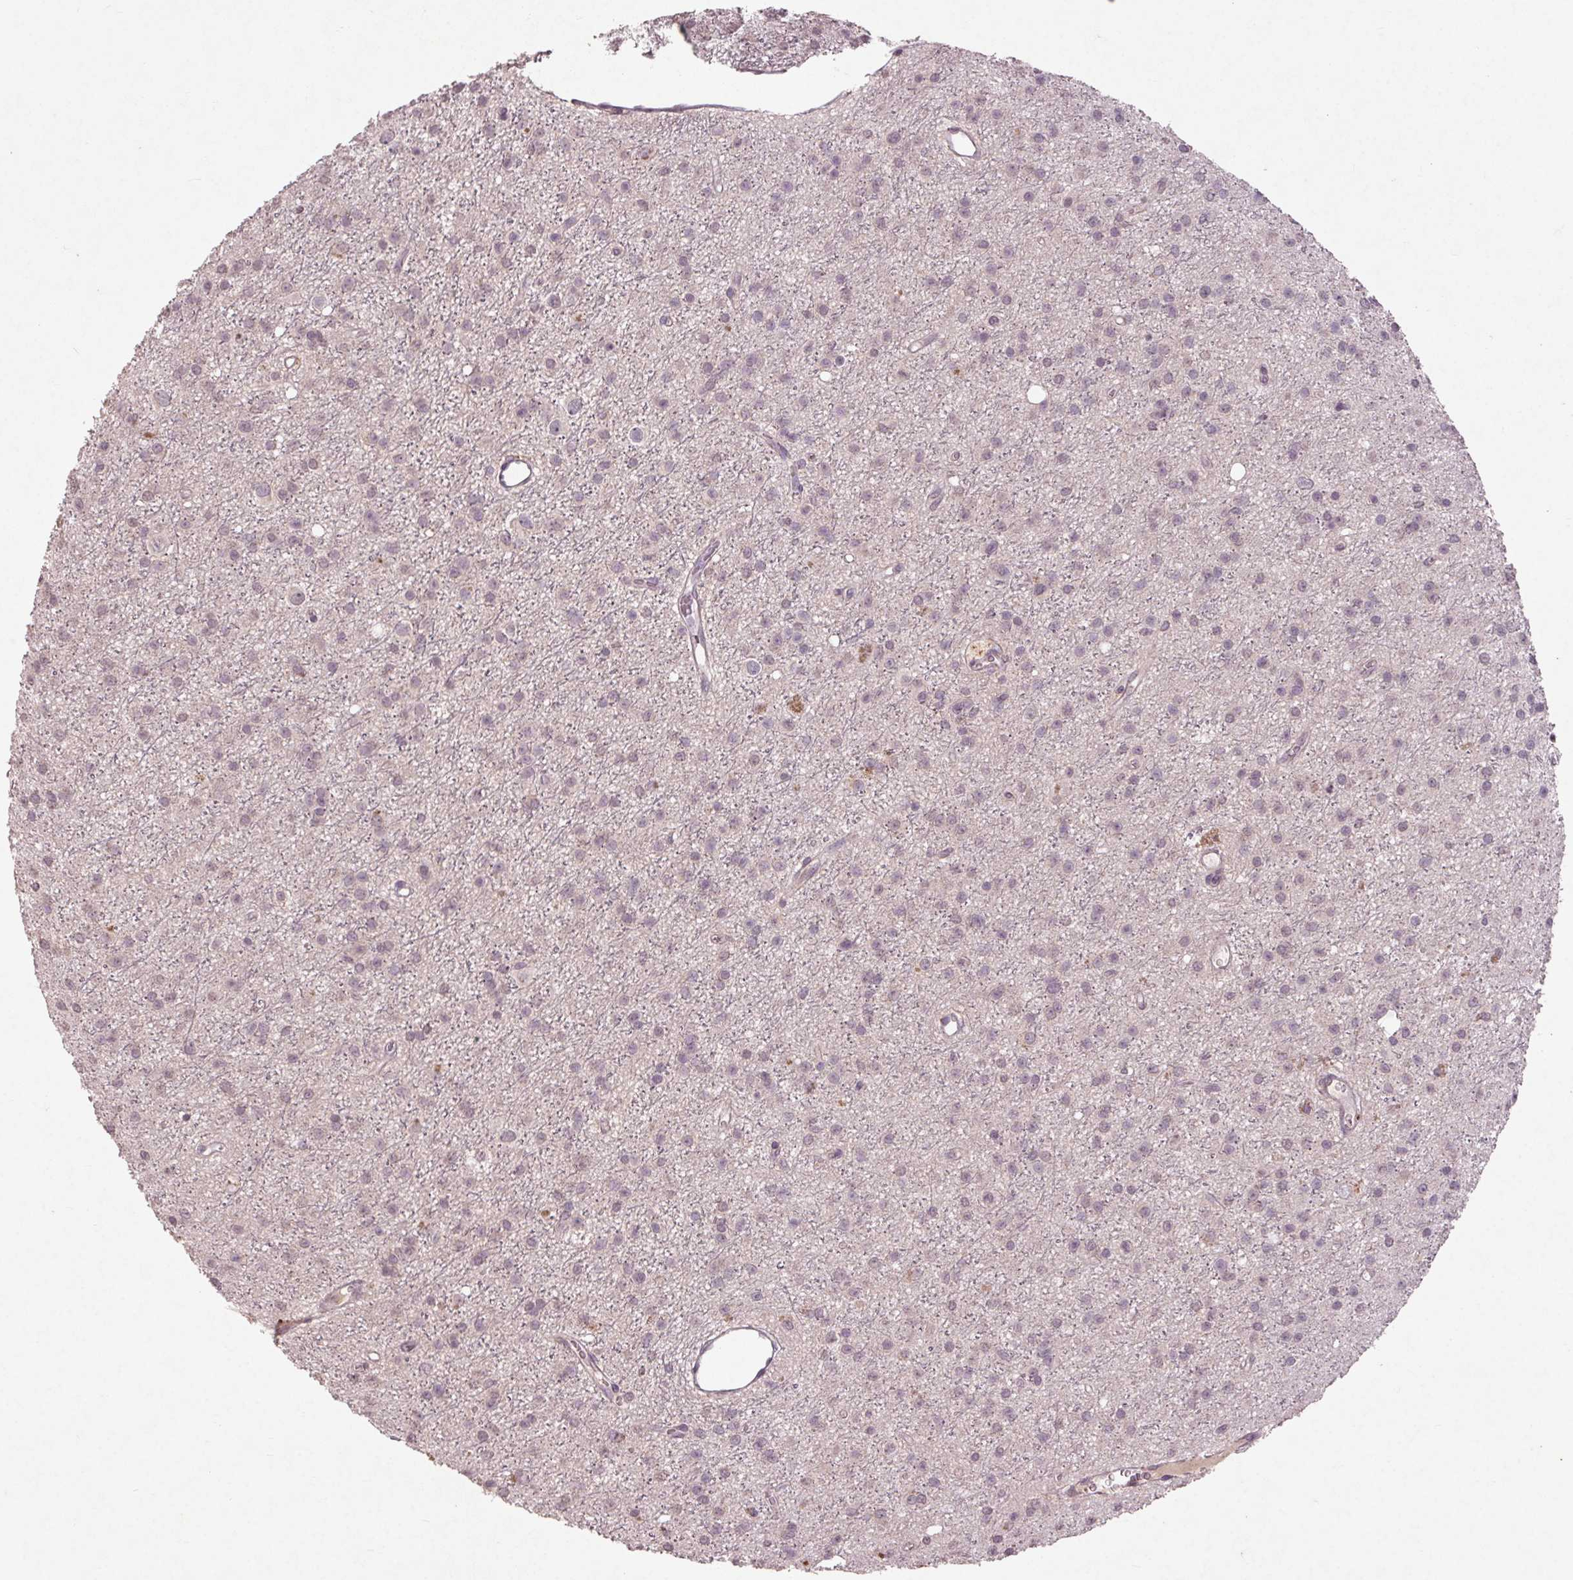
{"staining": {"intensity": "negative", "quantity": "none", "location": "none"}, "tissue": "glioma", "cell_type": "Tumor cells", "image_type": "cancer", "snomed": [{"axis": "morphology", "description": "Glioma, malignant, Low grade"}, {"axis": "topography", "description": "Brain"}], "caption": "Immunohistochemistry (IHC) histopathology image of neoplastic tissue: human glioma stained with DAB displays no significant protein staining in tumor cells. Nuclei are stained in blue.", "gene": "KLRC3", "patient": {"sex": "male", "age": 27}}